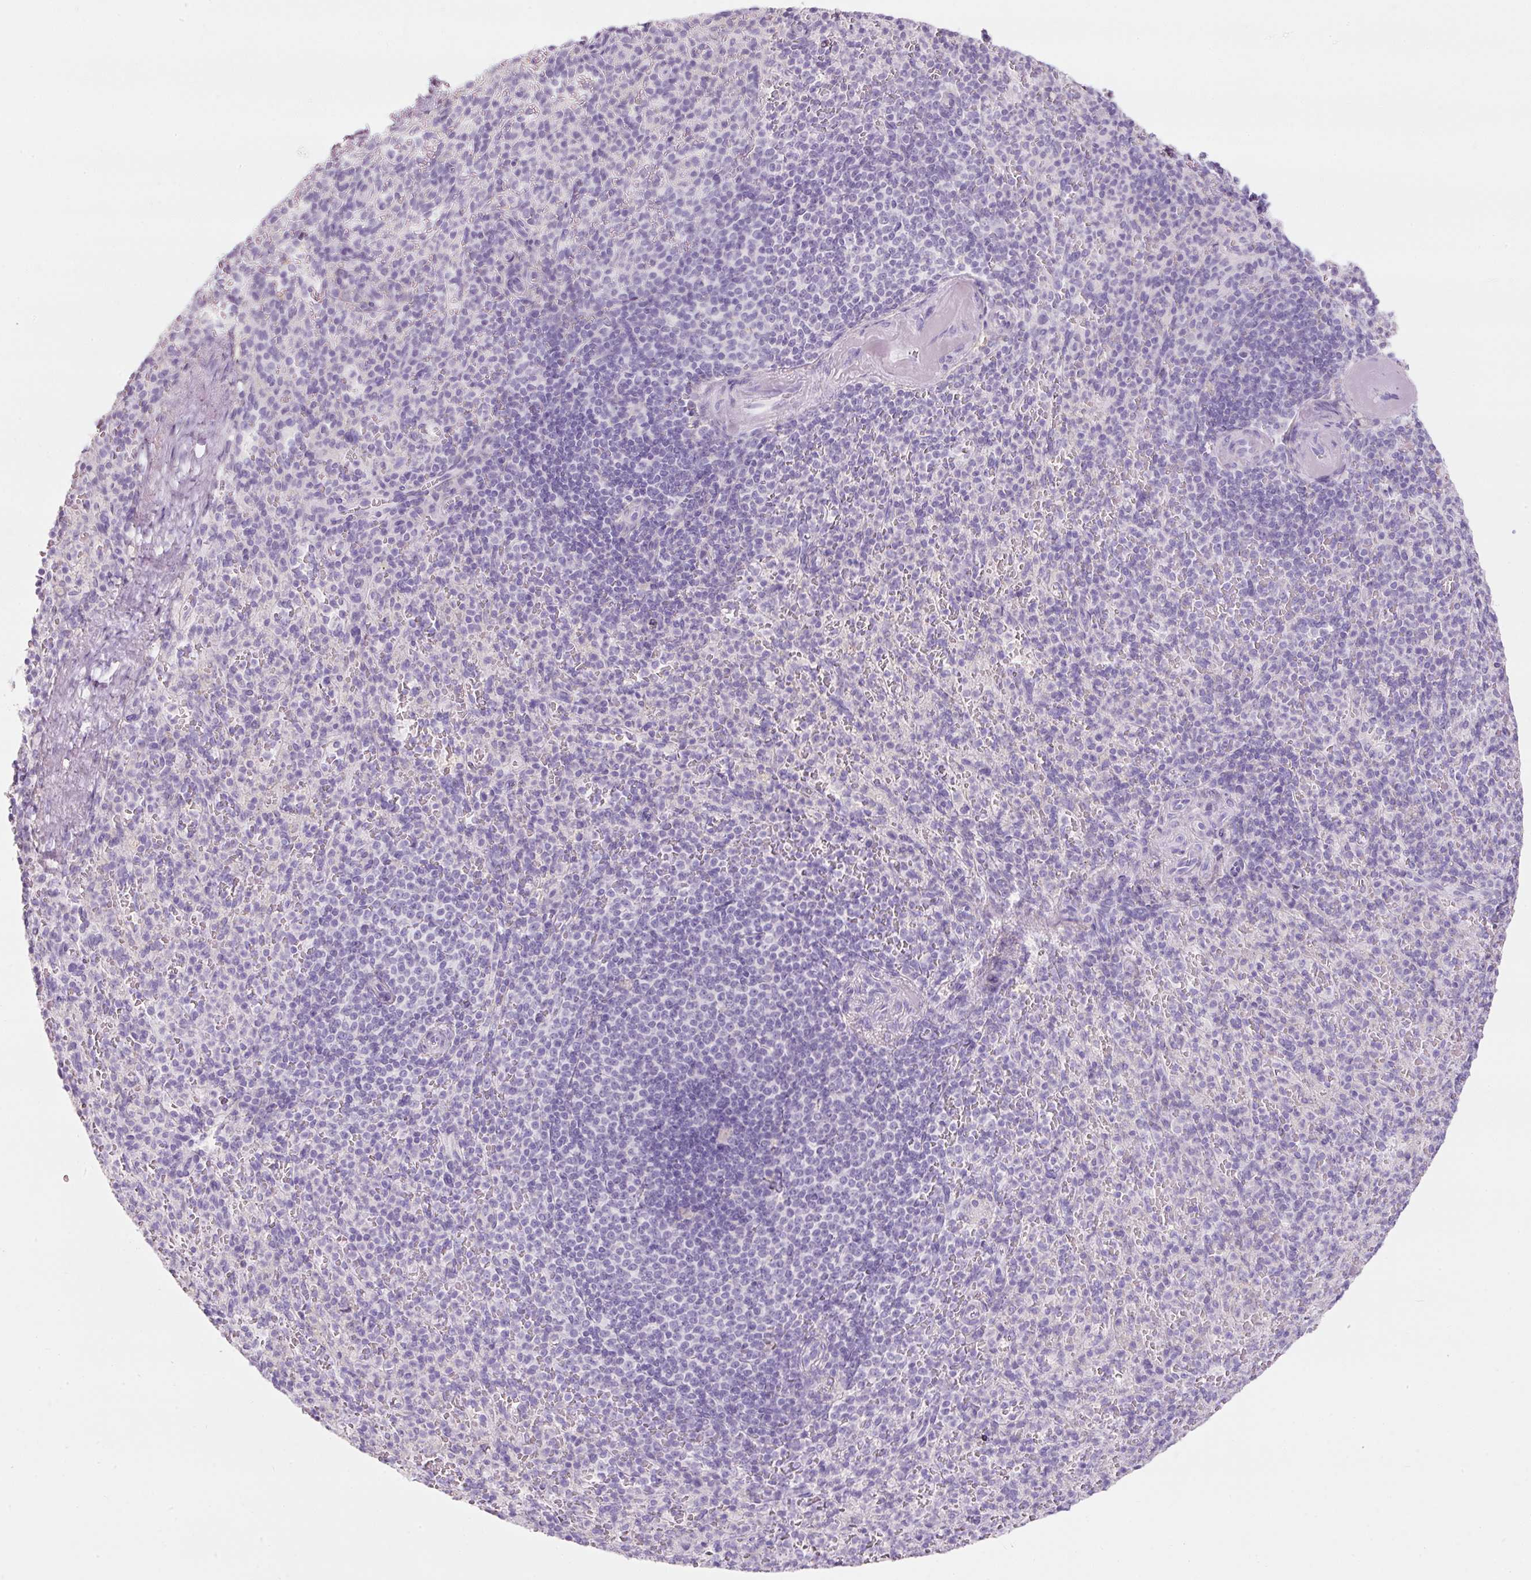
{"staining": {"intensity": "negative", "quantity": "none", "location": "none"}, "tissue": "spleen", "cell_type": "Cells in red pulp", "image_type": "normal", "snomed": [{"axis": "morphology", "description": "Normal tissue, NOS"}, {"axis": "topography", "description": "Spleen"}], "caption": "An immunohistochemistry (IHC) micrograph of unremarkable spleen is shown. There is no staining in cells in red pulp of spleen. (Immunohistochemistry, brightfield microscopy, high magnification).", "gene": "DNM1", "patient": {"sex": "female", "age": 74}}